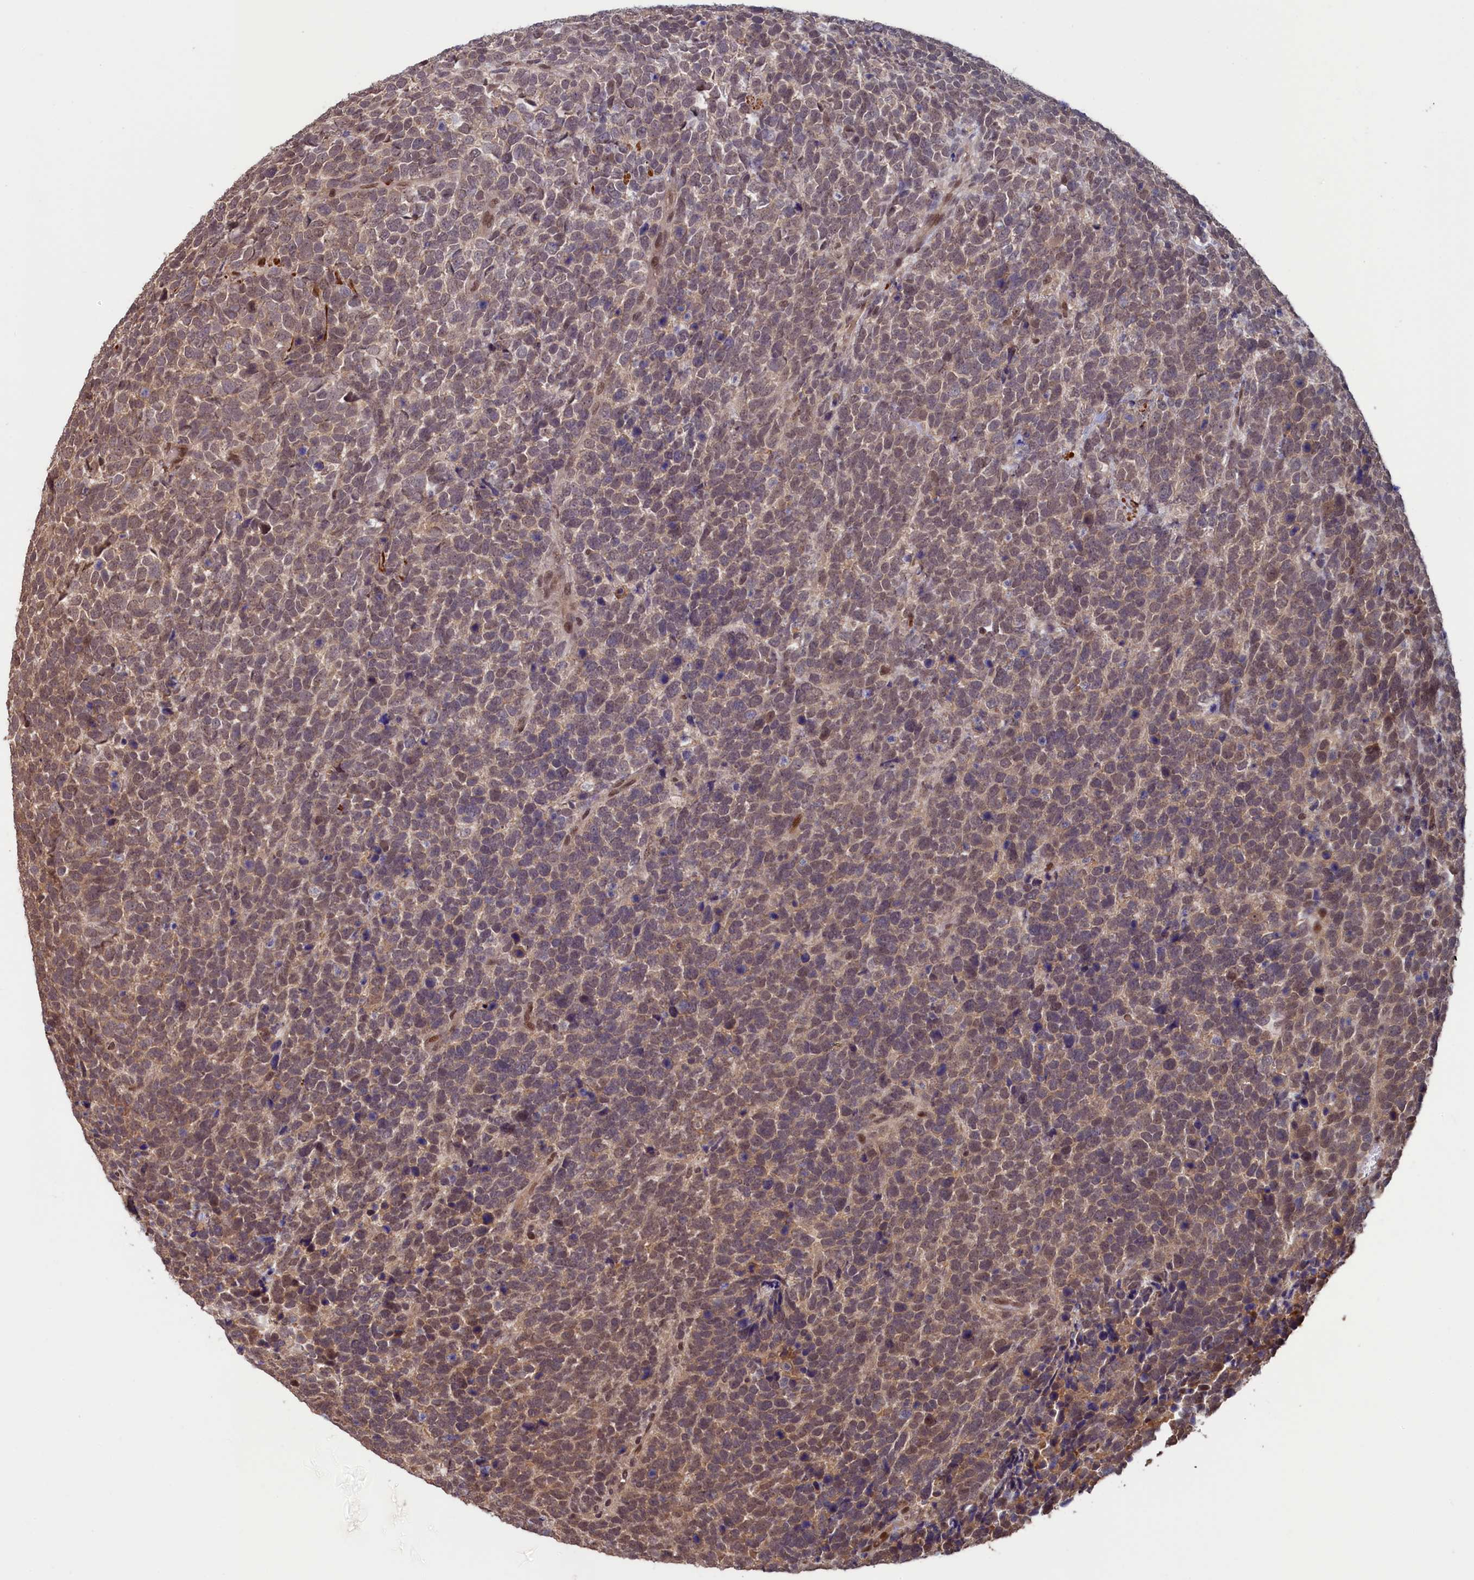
{"staining": {"intensity": "weak", "quantity": ">75%", "location": "cytoplasmic/membranous,nuclear"}, "tissue": "urothelial cancer", "cell_type": "Tumor cells", "image_type": "cancer", "snomed": [{"axis": "morphology", "description": "Urothelial carcinoma, High grade"}, {"axis": "topography", "description": "Urinary bladder"}], "caption": "Immunohistochemical staining of human urothelial carcinoma (high-grade) exhibits low levels of weak cytoplasmic/membranous and nuclear protein expression in about >75% of tumor cells. The staining was performed using DAB to visualize the protein expression in brown, while the nuclei were stained in blue with hematoxylin (Magnification: 20x).", "gene": "NAE1", "patient": {"sex": "female", "age": 82}}